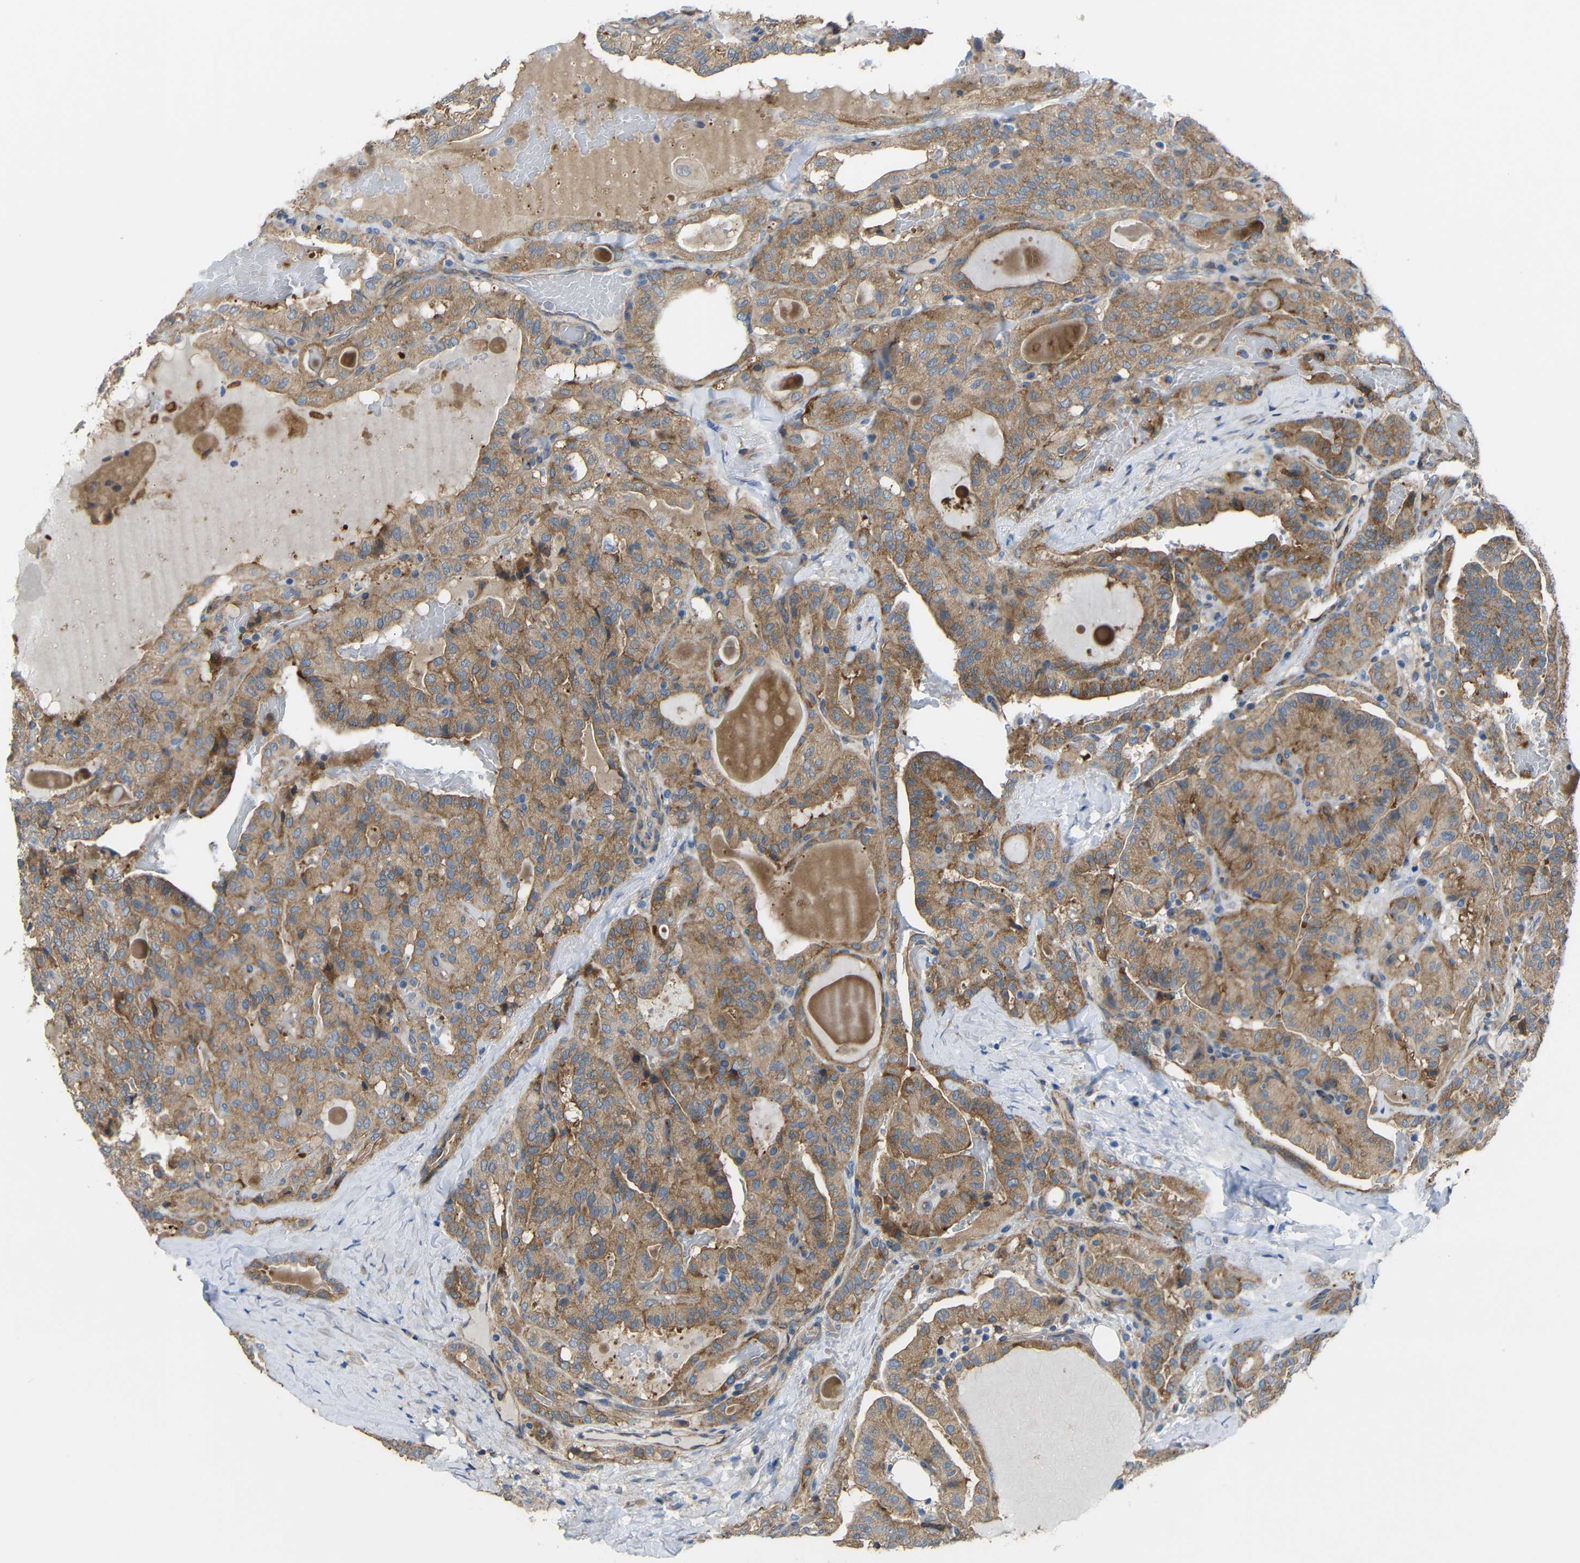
{"staining": {"intensity": "moderate", "quantity": ">75%", "location": "cytoplasmic/membranous"}, "tissue": "thyroid cancer", "cell_type": "Tumor cells", "image_type": "cancer", "snomed": [{"axis": "morphology", "description": "Papillary adenocarcinoma, NOS"}, {"axis": "topography", "description": "Thyroid gland"}], "caption": "Moderate cytoplasmic/membranous positivity for a protein is present in about >75% of tumor cells of thyroid papillary adenocarcinoma using immunohistochemistry (IHC).", "gene": "SYPL1", "patient": {"sex": "male", "age": 77}}